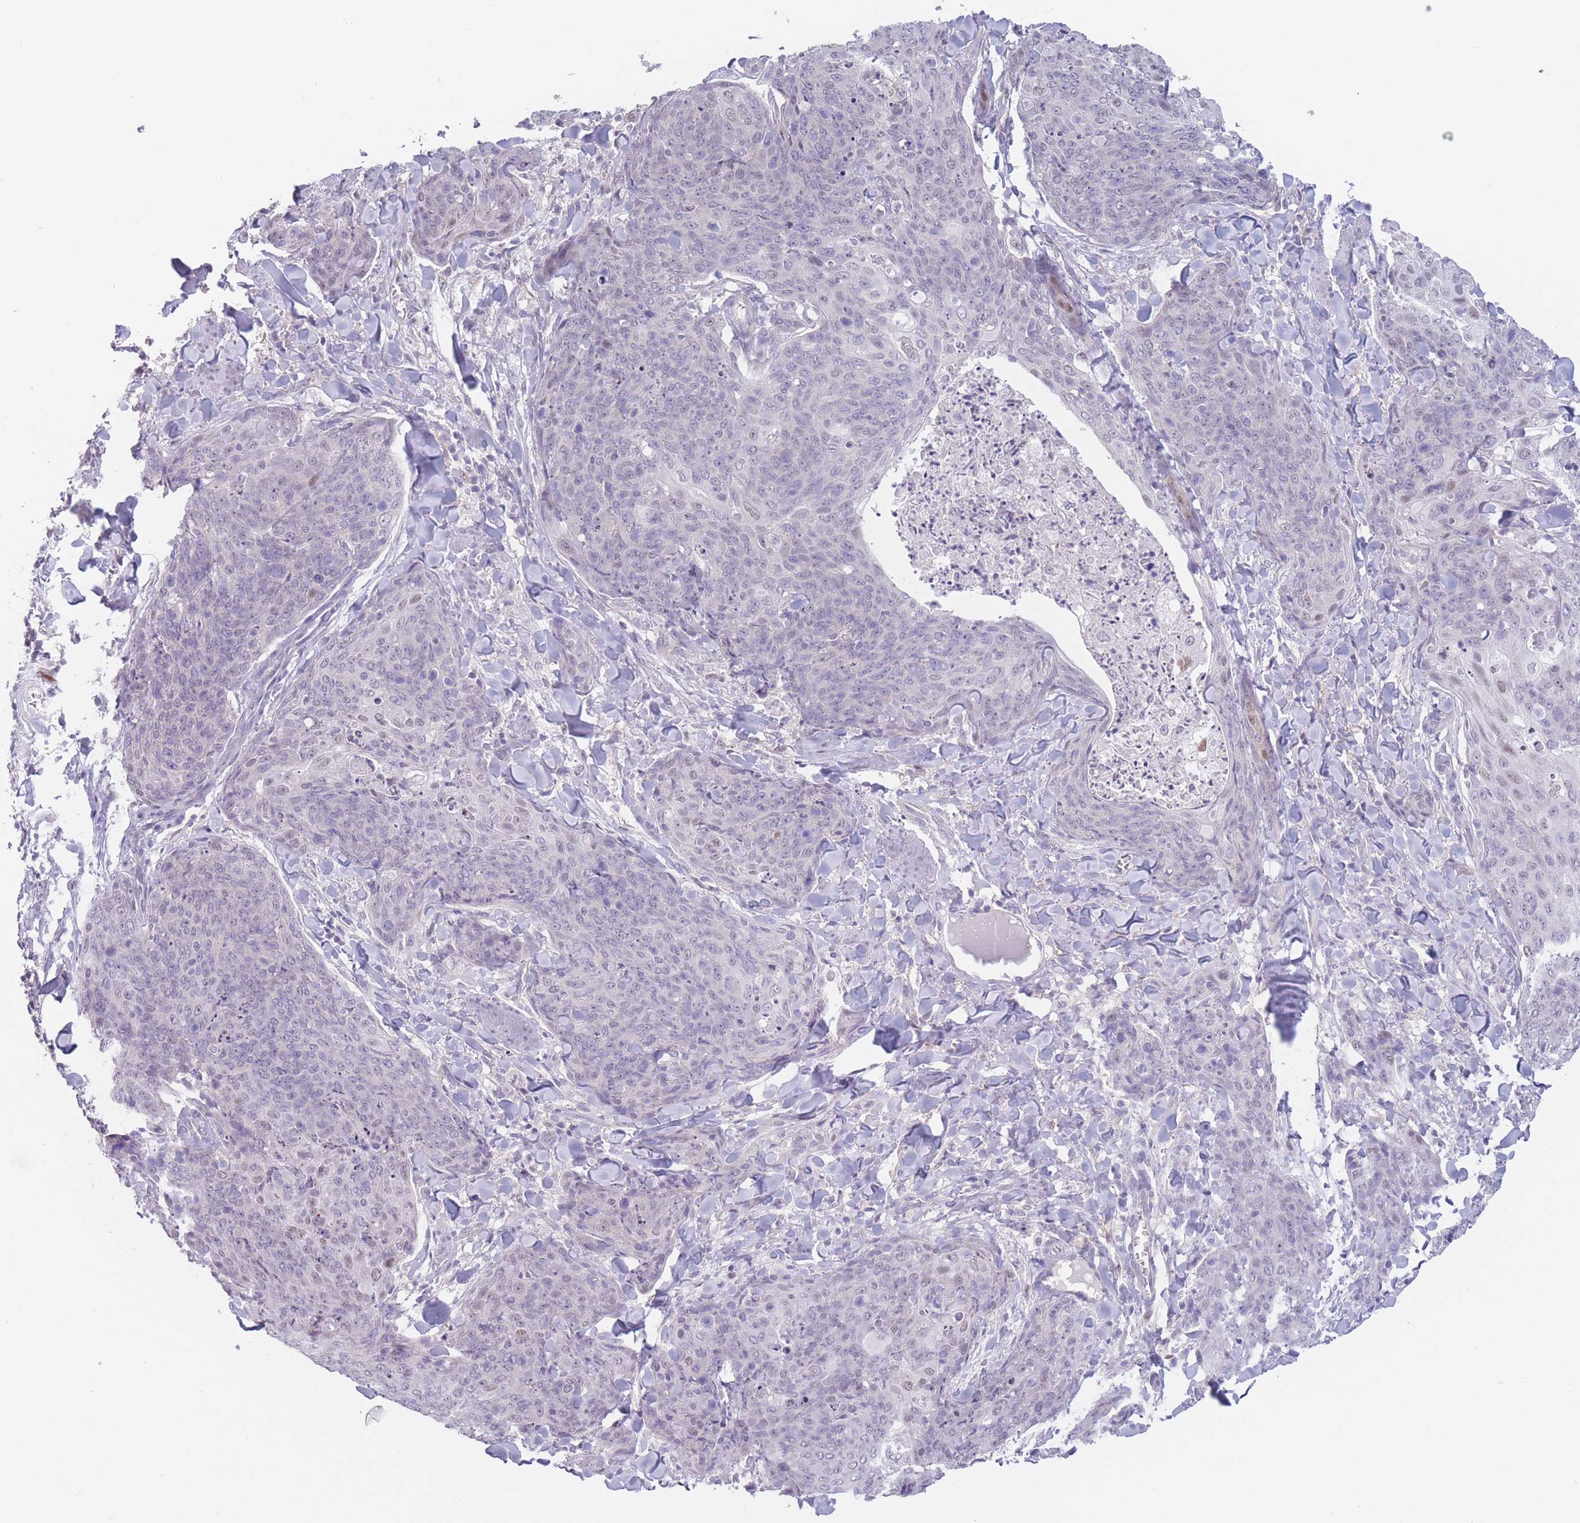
{"staining": {"intensity": "negative", "quantity": "none", "location": "none"}, "tissue": "skin cancer", "cell_type": "Tumor cells", "image_type": "cancer", "snomed": [{"axis": "morphology", "description": "Squamous cell carcinoma, NOS"}, {"axis": "topography", "description": "Skin"}, {"axis": "topography", "description": "Vulva"}], "caption": "This is an immunohistochemistry (IHC) image of human skin squamous cell carcinoma. There is no staining in tumor cells.", "gene": "ZNF439", "patient": {"sex": "female", "age": 85}}